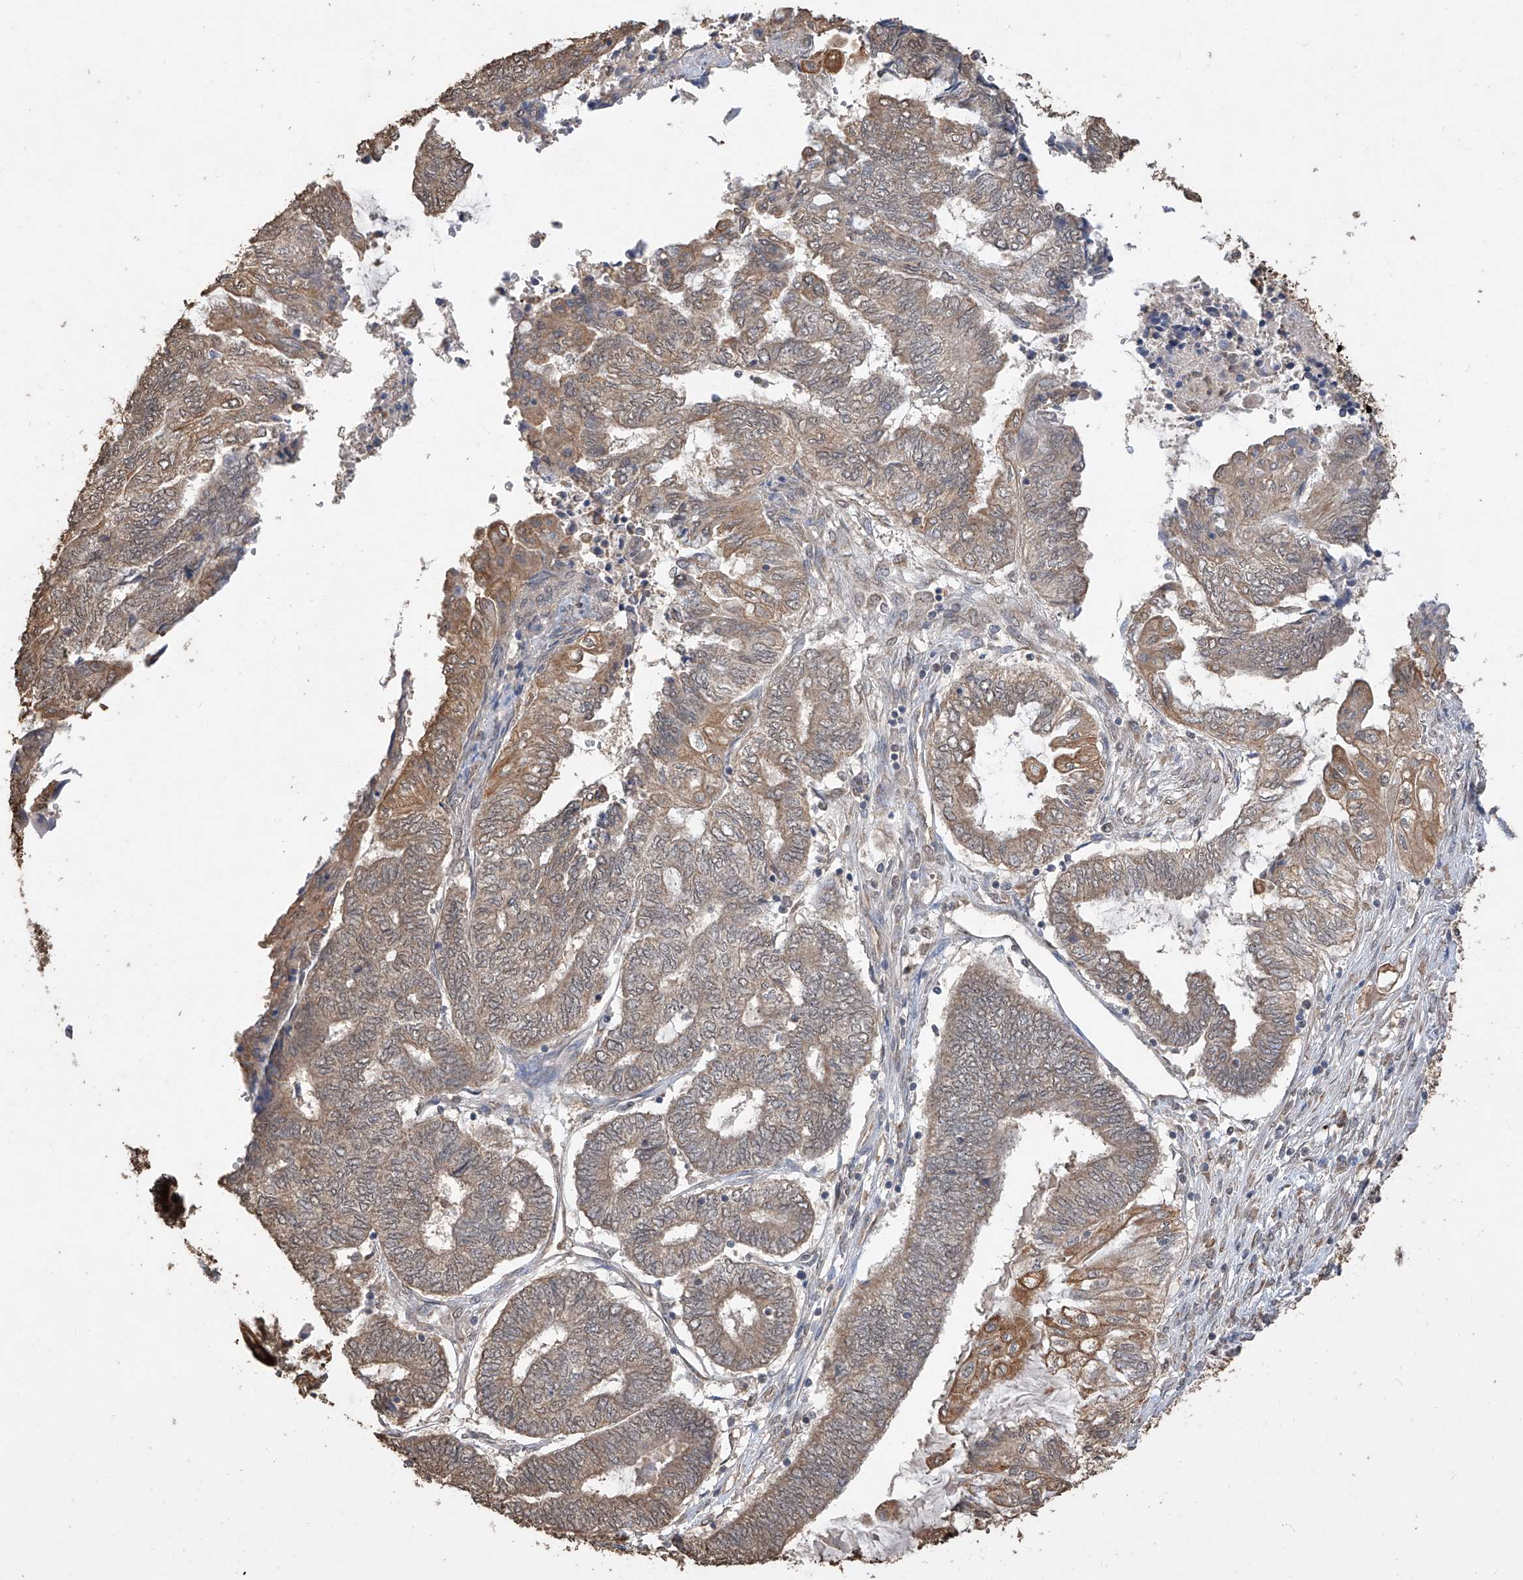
{"staining": {"intensity": "moderate", "quantity": "25%-75%", "location": "cytoplasmic/membranous"}, "tissue": "endometrial cancer", "cell_type": "Tumor cells", "image_type": "cancer", "snomed": [{"axis": "morphology", "description": "Adenocarcinoma, NOS"}, {"axis": "topography", "description": "Uterus"}, {"axis": "topography", "description": "Endometrium"}], "caption": "Endometrial cancer (adenocarcinoma) stained with a brown dye exhibits moderate cytoplasmic/membranous positive expression in approximately 25%-75% of tumor cells.", "gene": "ELOVL1", "patient": {"sex": "female", "age": 70}}